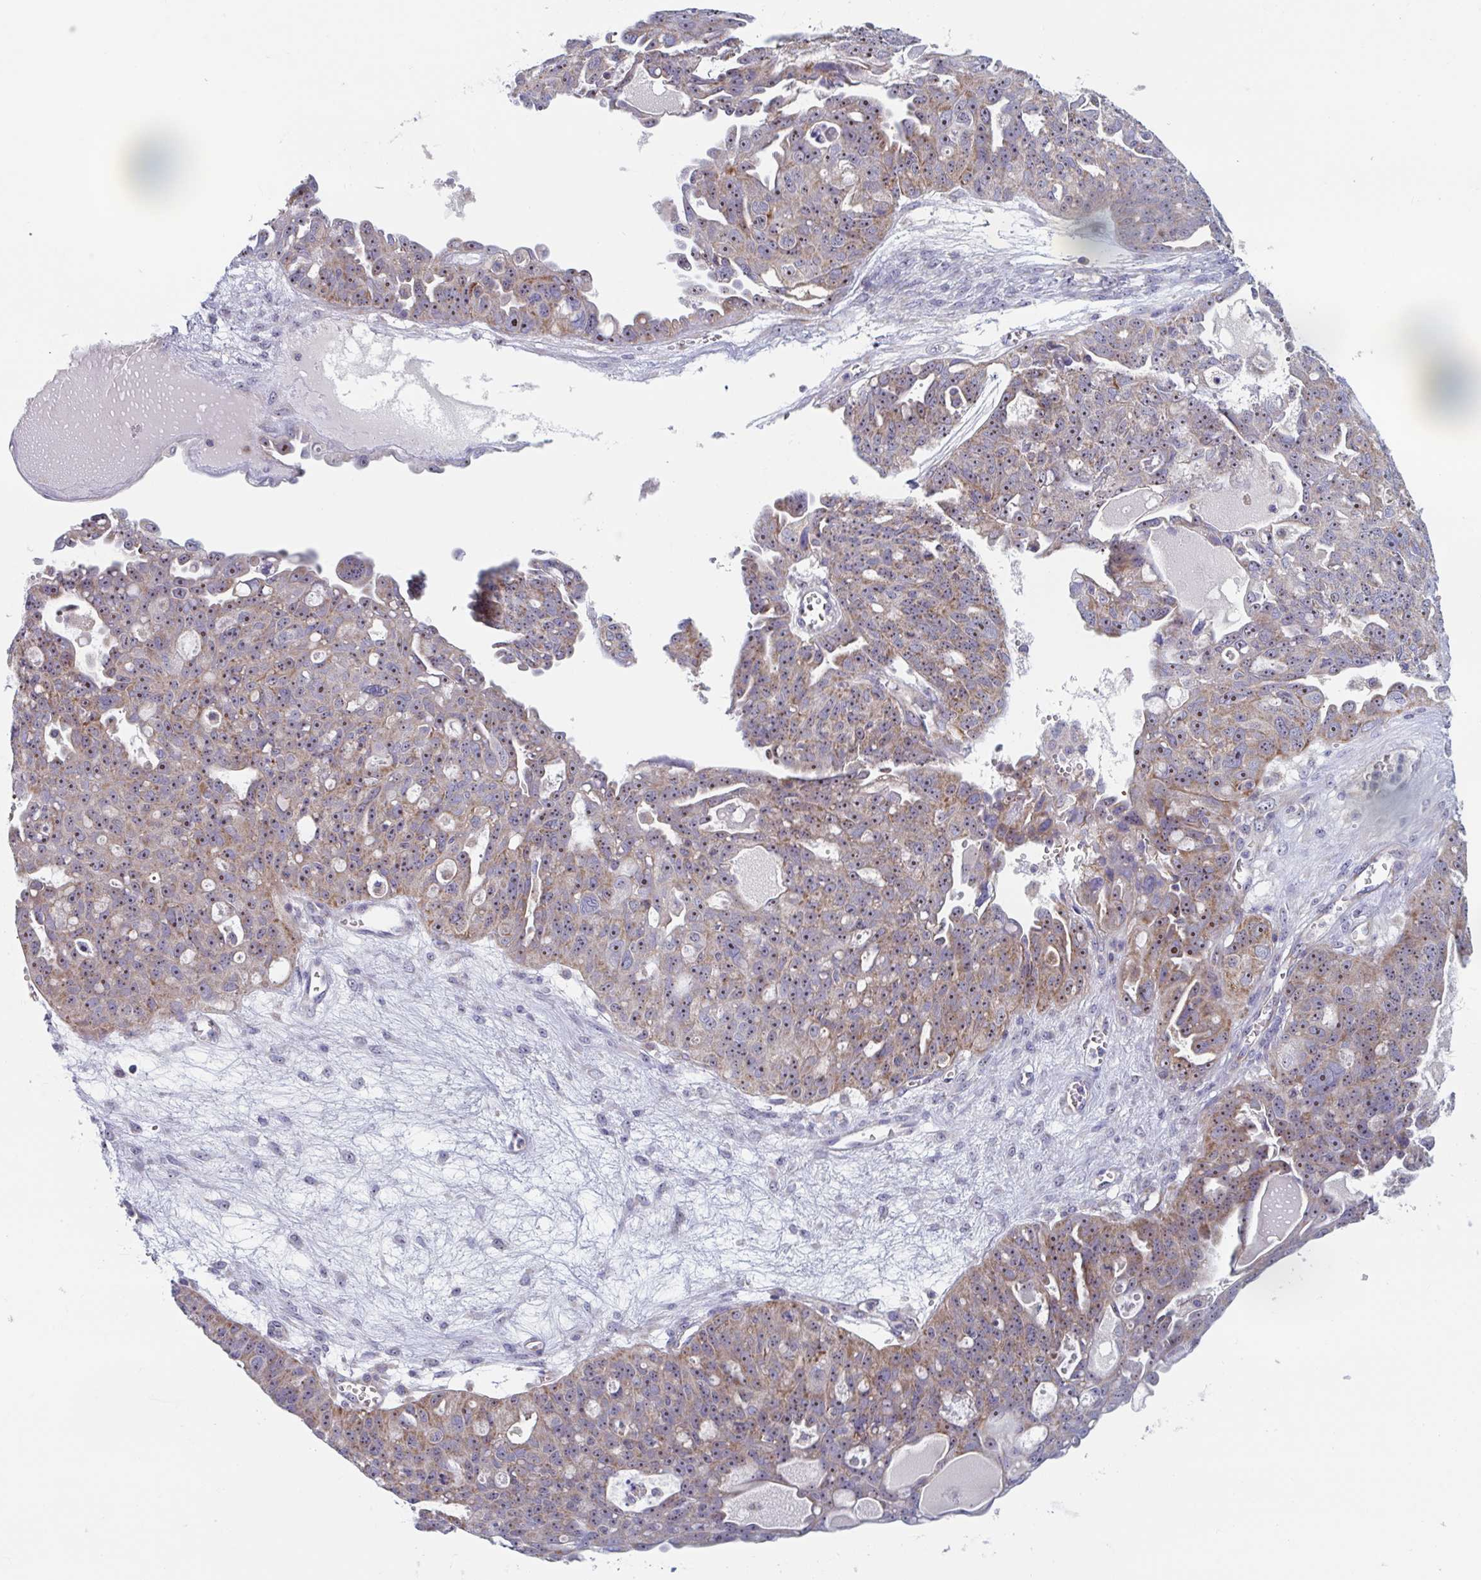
{"staining": {"intensity": "moderate", "quantity": ">75%", "location": "cytoplasmic/membranous,nuclear"}, "tissue": "ovarian cancer", "cell_type": "Tumor cells", "image_type": "cancer", "snomed": [{"axis": "morphology", "description": "Carcinoma, endometroid"}, {"axis": "topography", "description": "Ovary"}], "caption": "A brown stain shows moderate cytoplasmic/membranous and nuclear expression of a protein in human ovarian cancer tumor cells.", "gene": "MRPL53", "patient": {"sex": "female", "age": 70}}